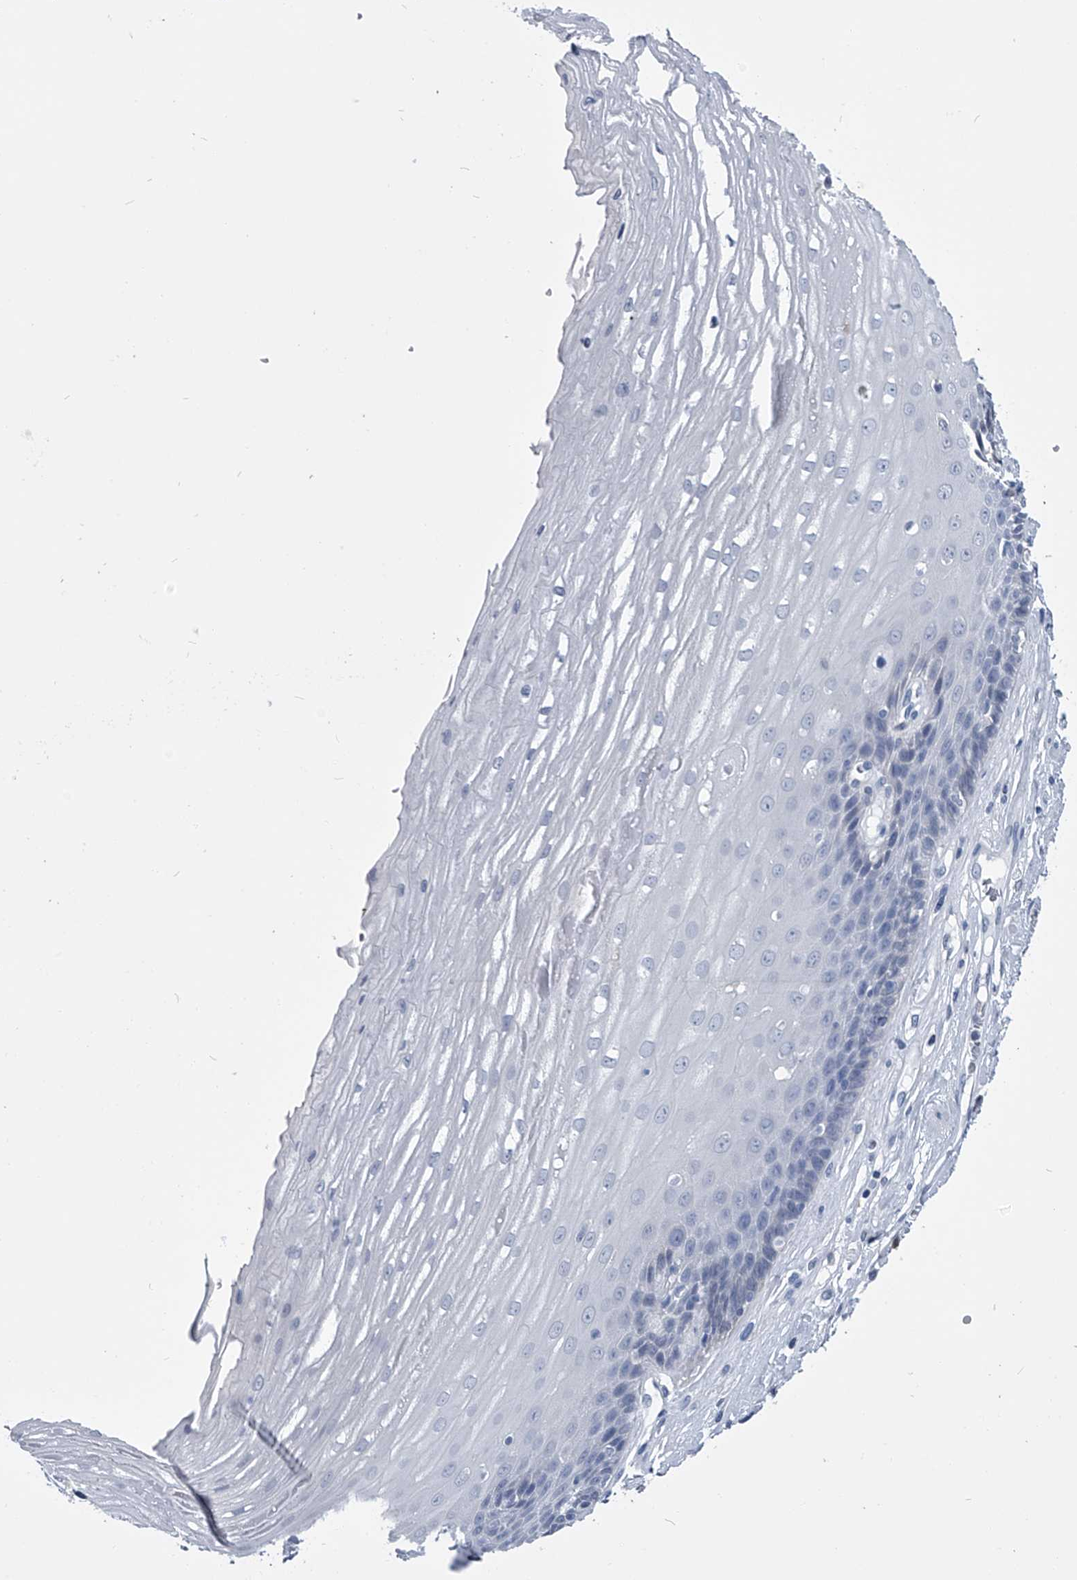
{"staining": {"intensity": "negative", "quantity": "none", "location": "none"}, "tissue": "esophagus", "cell_type": "Squamous epithelial cells", "image_type": "normal", "snomed": [{"axis": "morphology", "description": "Normal tissue, NOS"}, {"axis": "topography", "description": "Esophagus"}], "caption": "Photomicrograph shows no protein expression in squamous epithelial cells of unremarkable esophagus. Nuclei are stained in blue.", "gene": "PDXK", "patient": {"sex": "male", "age": 62}}